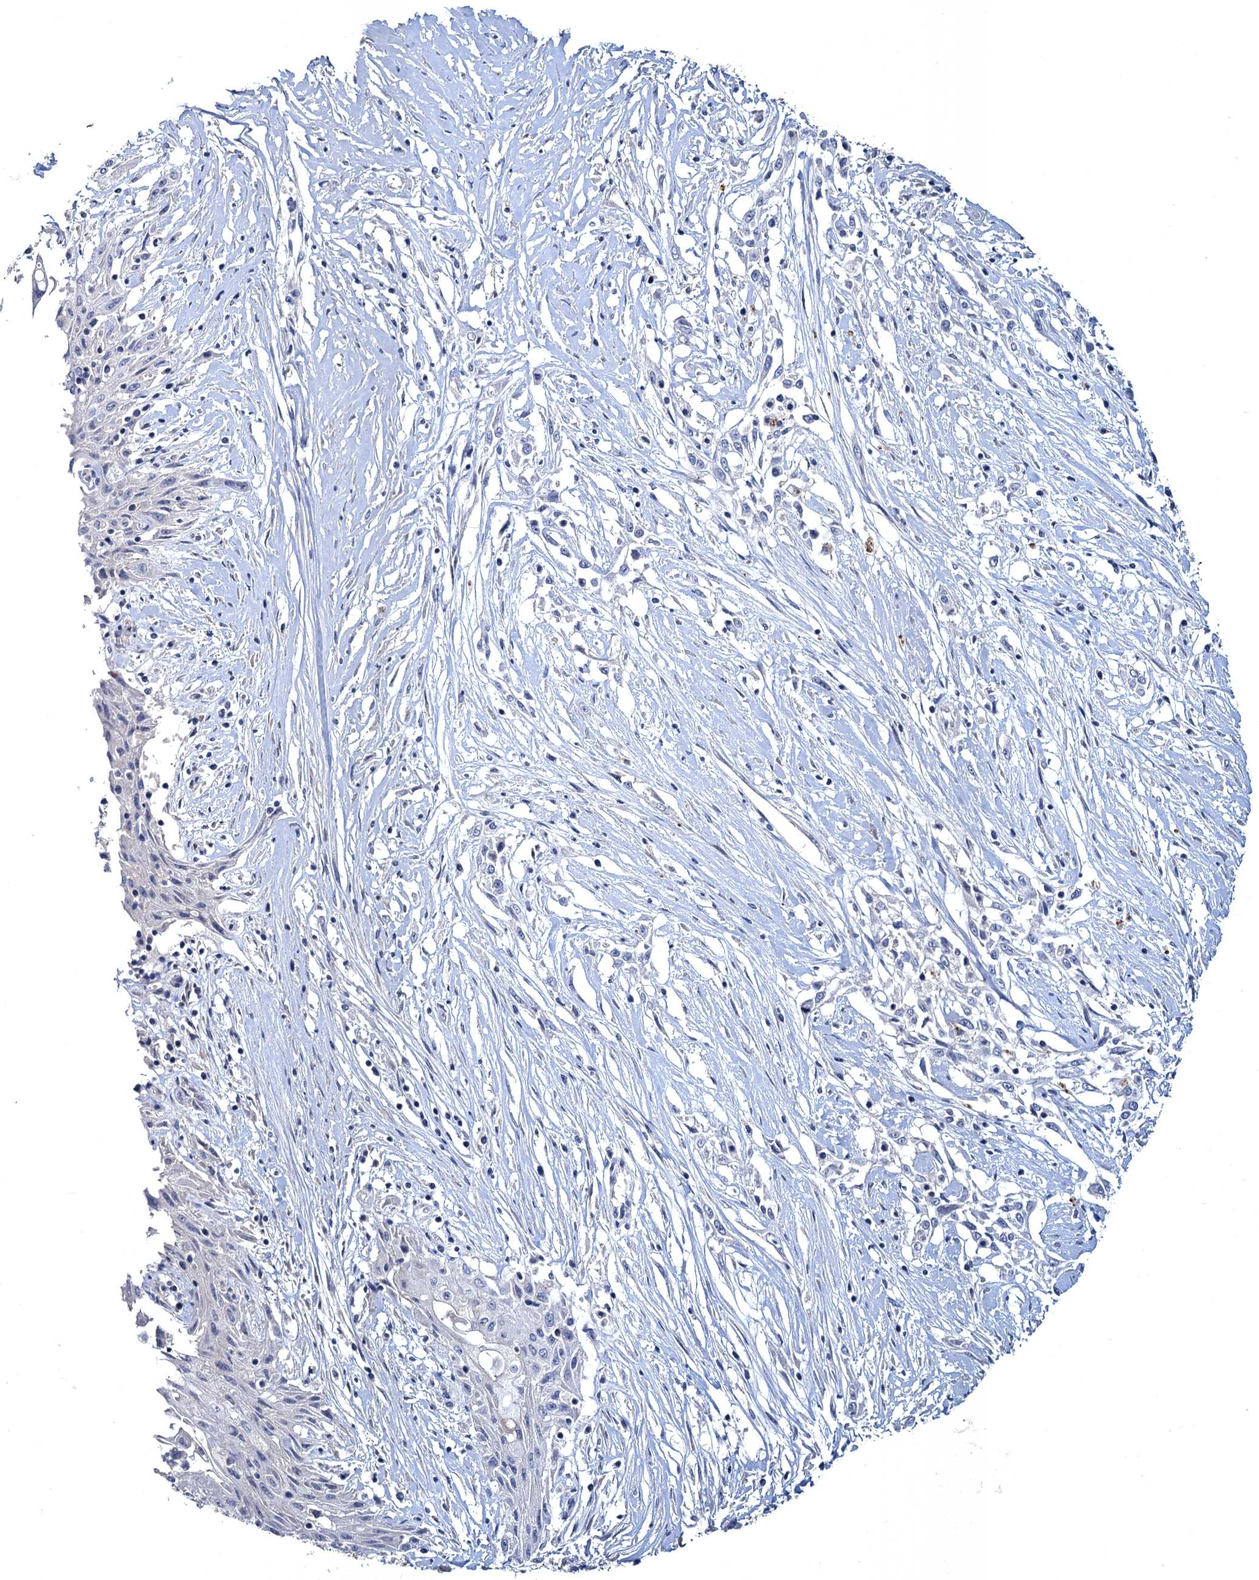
{"staining": {"intensity": "negative", "quantity": "none", "location": "none"}, "tissue": "skin cancer", "cell_type": "Tumor cells", "image_type": "cancer", "snomed": [{"axis": "morphology", "description": "Squamous cell carcinoma, NOS"}, {"axis": "morphology", "description": "Squamous cell carcinoma, metastatic, NOS"}, {"axis": "topography", "description": "Skin"}, {"axis": "topography", "description": "Lymph node"}], "caption": "Immunohistochemistry micrograph of neoplastic tissue: human skin cancer stained with DAB (3,3'-diaminobenzidine) exhibits no significant protein positivity in tumor cells.", "gene": "ATP9A", "patient": {"sex": "male", "age": 75}}